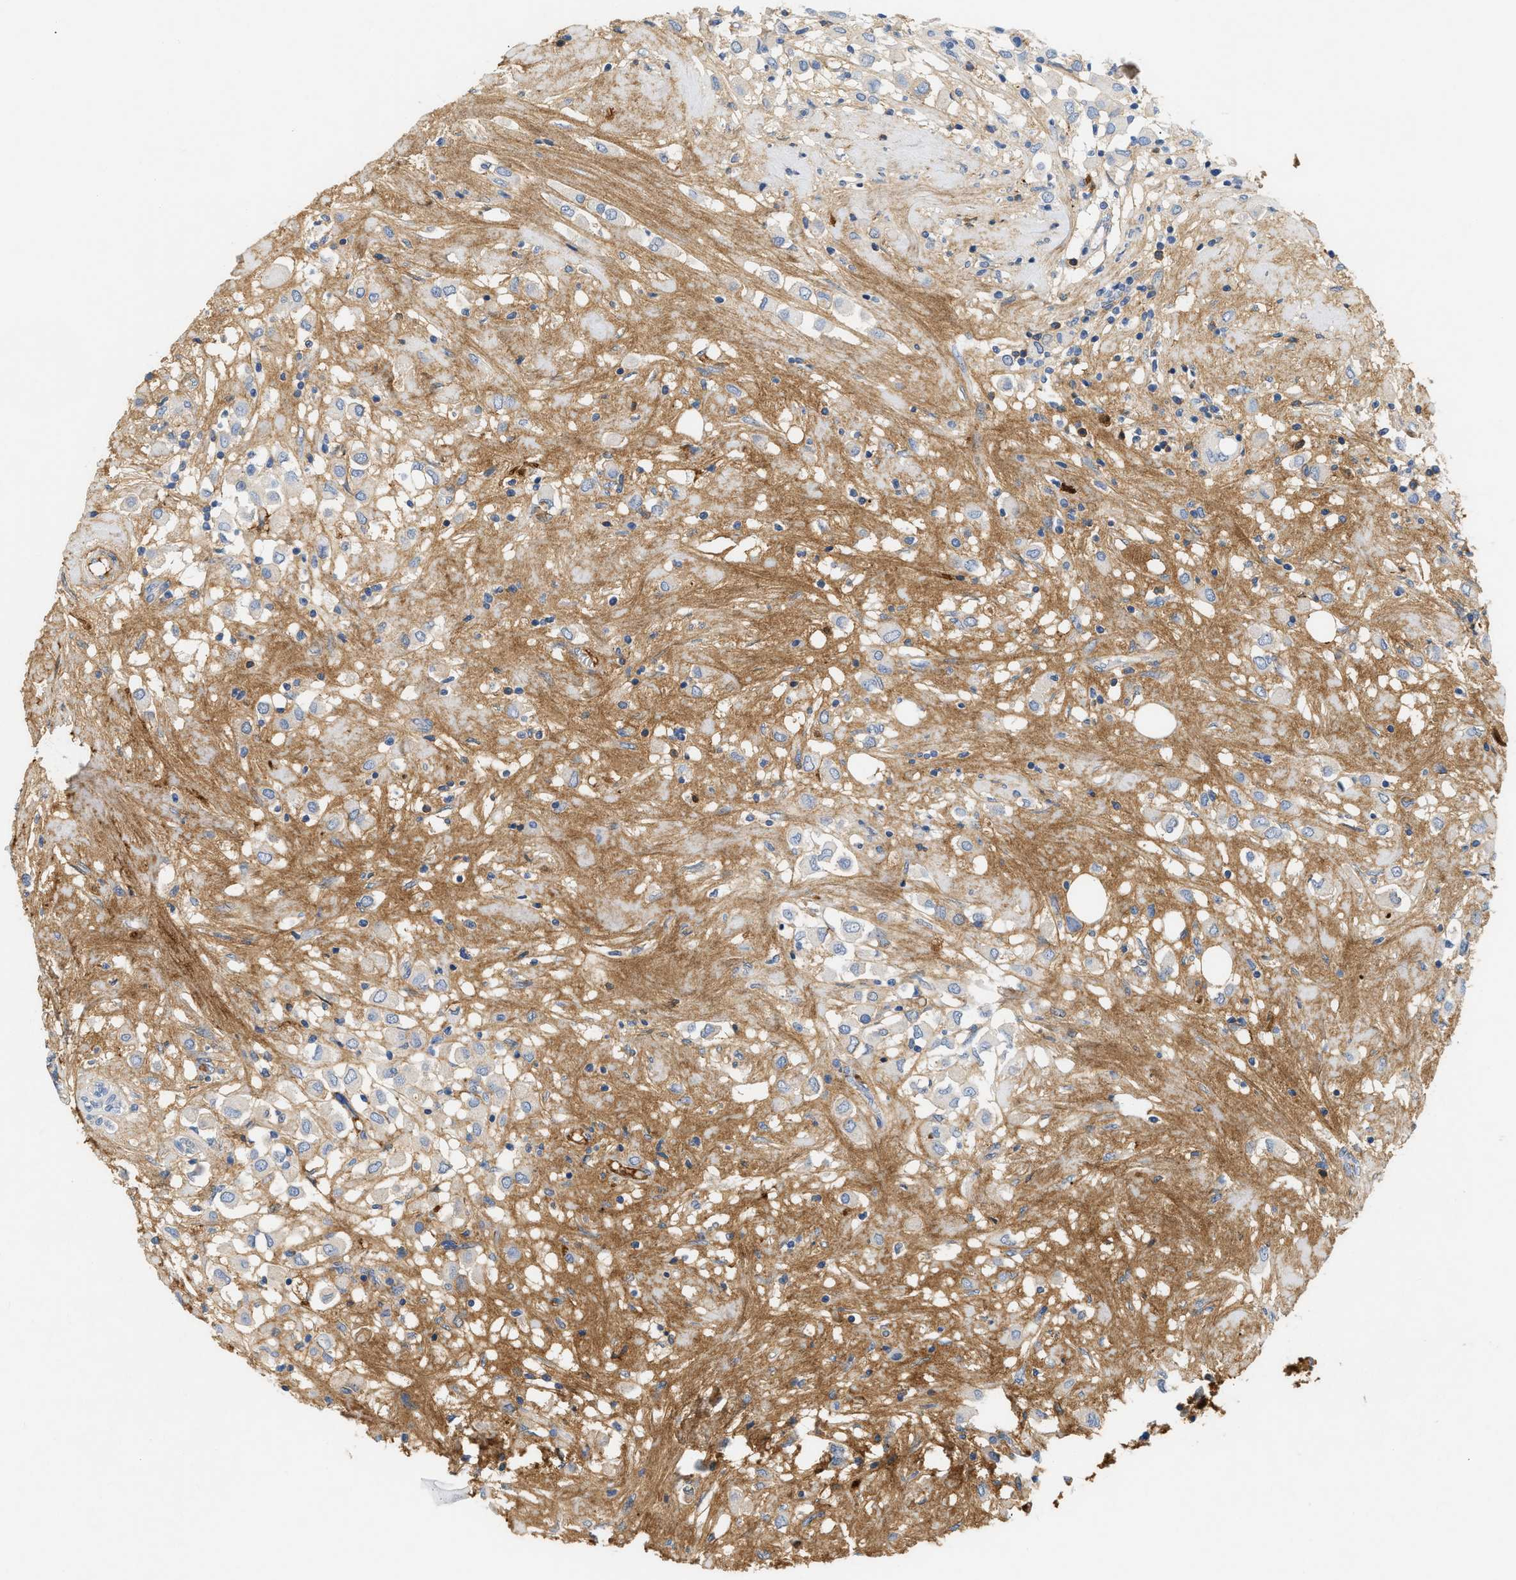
{"staining": {"intensity": "weak", "quantity": "25%-75%", "location": "cytoplasmic/membranous"}, "tissue": "breast cancer", "cell_type": "Tumor cells", "image_type": "cancer", "snomed": [{"axis": "morphology", "description": "Duct carcinoma"}, {"axis": "topography", "description": "Breast"}], "caption": "Immunohistochemical staining of human infiltrating ductal carcinoma (breast) exhibits weak cytoplasmic/membranous protein positivity in about 25%-75% of tumor cells.", "gene": "CFH", "patient": {"sex": "female", "age": 61}}